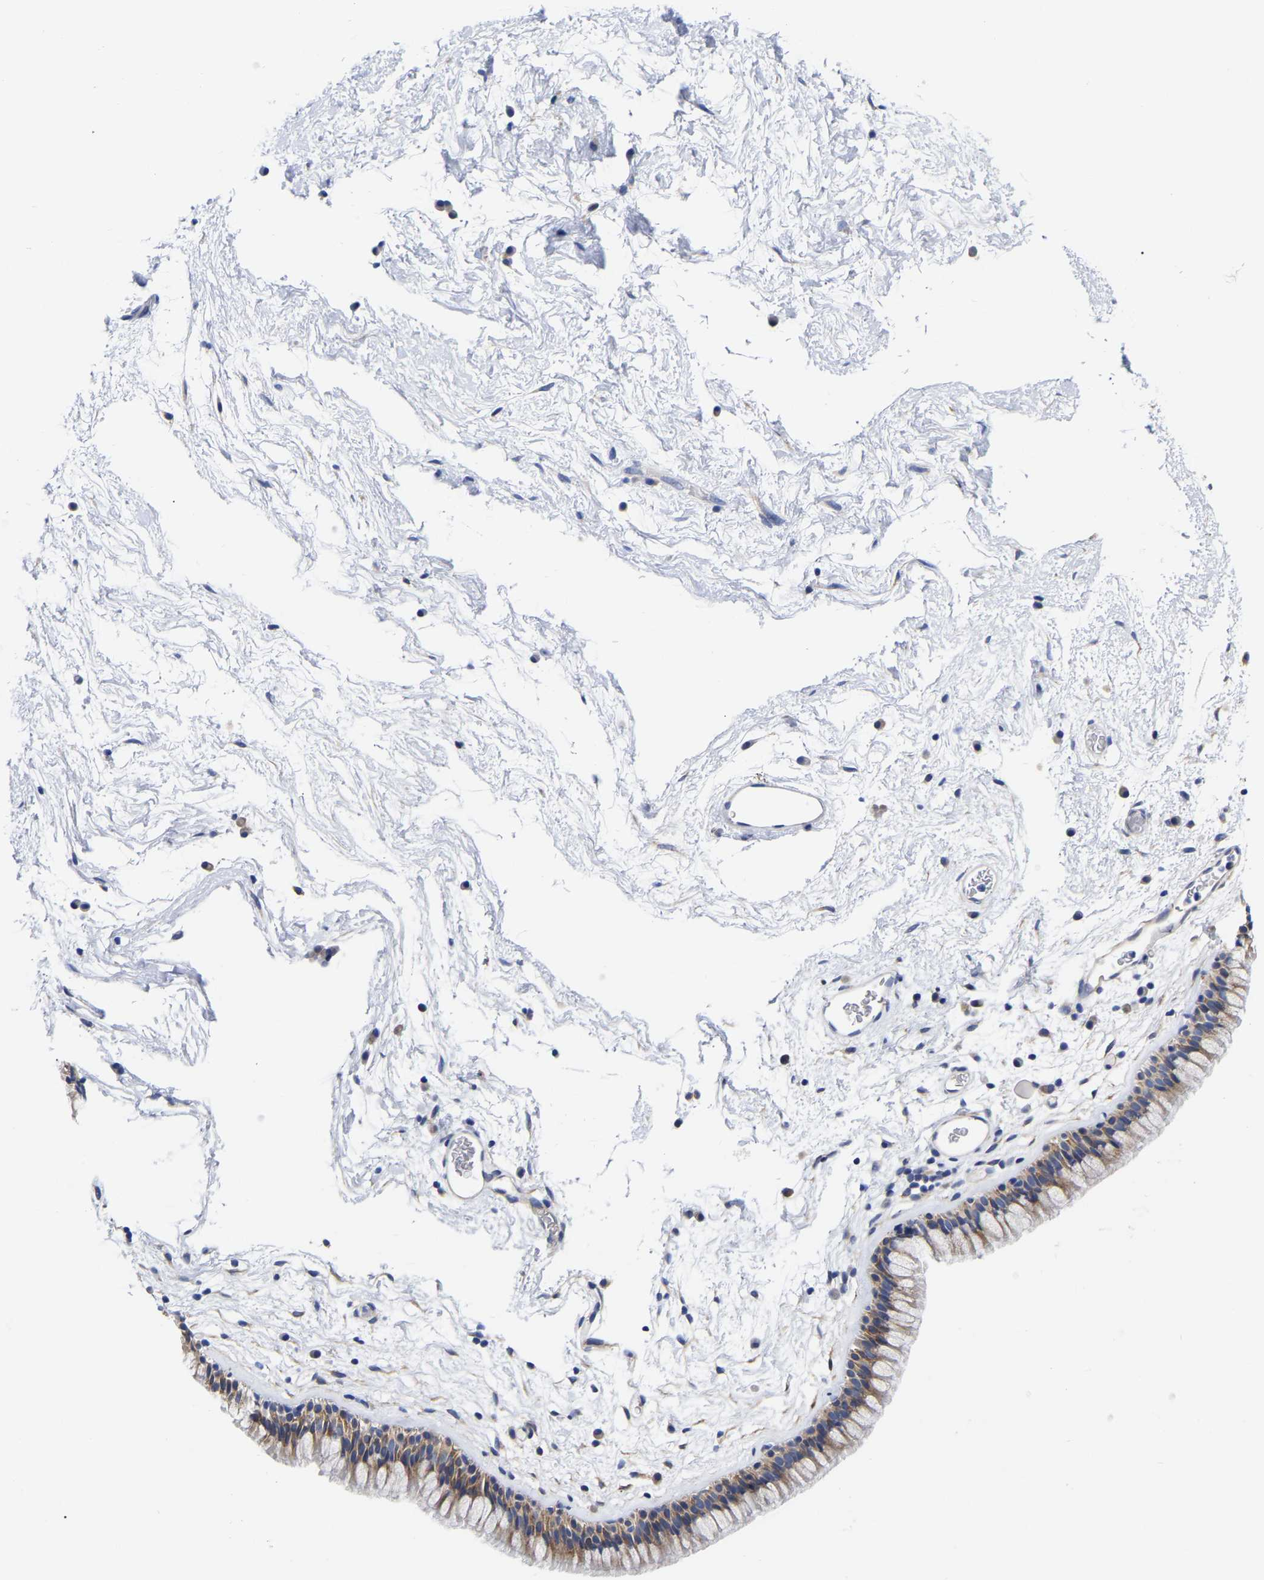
{"staining": {"intensity": "moderate", "quantity": "25%-75%", "location": "cytoplasmic/membranous"}, "tissue": "nasopharynx", "cell_type": "Respiratory epithelial cells", "image_type": "normal", "snomed": [{"axis": "morphology", "description": "Normal tissue, NOS"}, {"axis": "morphology", "description": "Inflammation, NOS"}, {"axis": "topography", "description": "Nasopharynx"}], "caption": "IHC micrograph of unremarkable nasopharynx: nasopharynx stained using immunohistochemistry demonstrates medium levels of moderate protein expression localized specifically in the cytoplasmic/membranous of respiratory epithelial cells, appearing as a cytoplasmic/membranous brown color.", "gene": "CFAP298", "patient": {"sex": "male", "age": 48}}